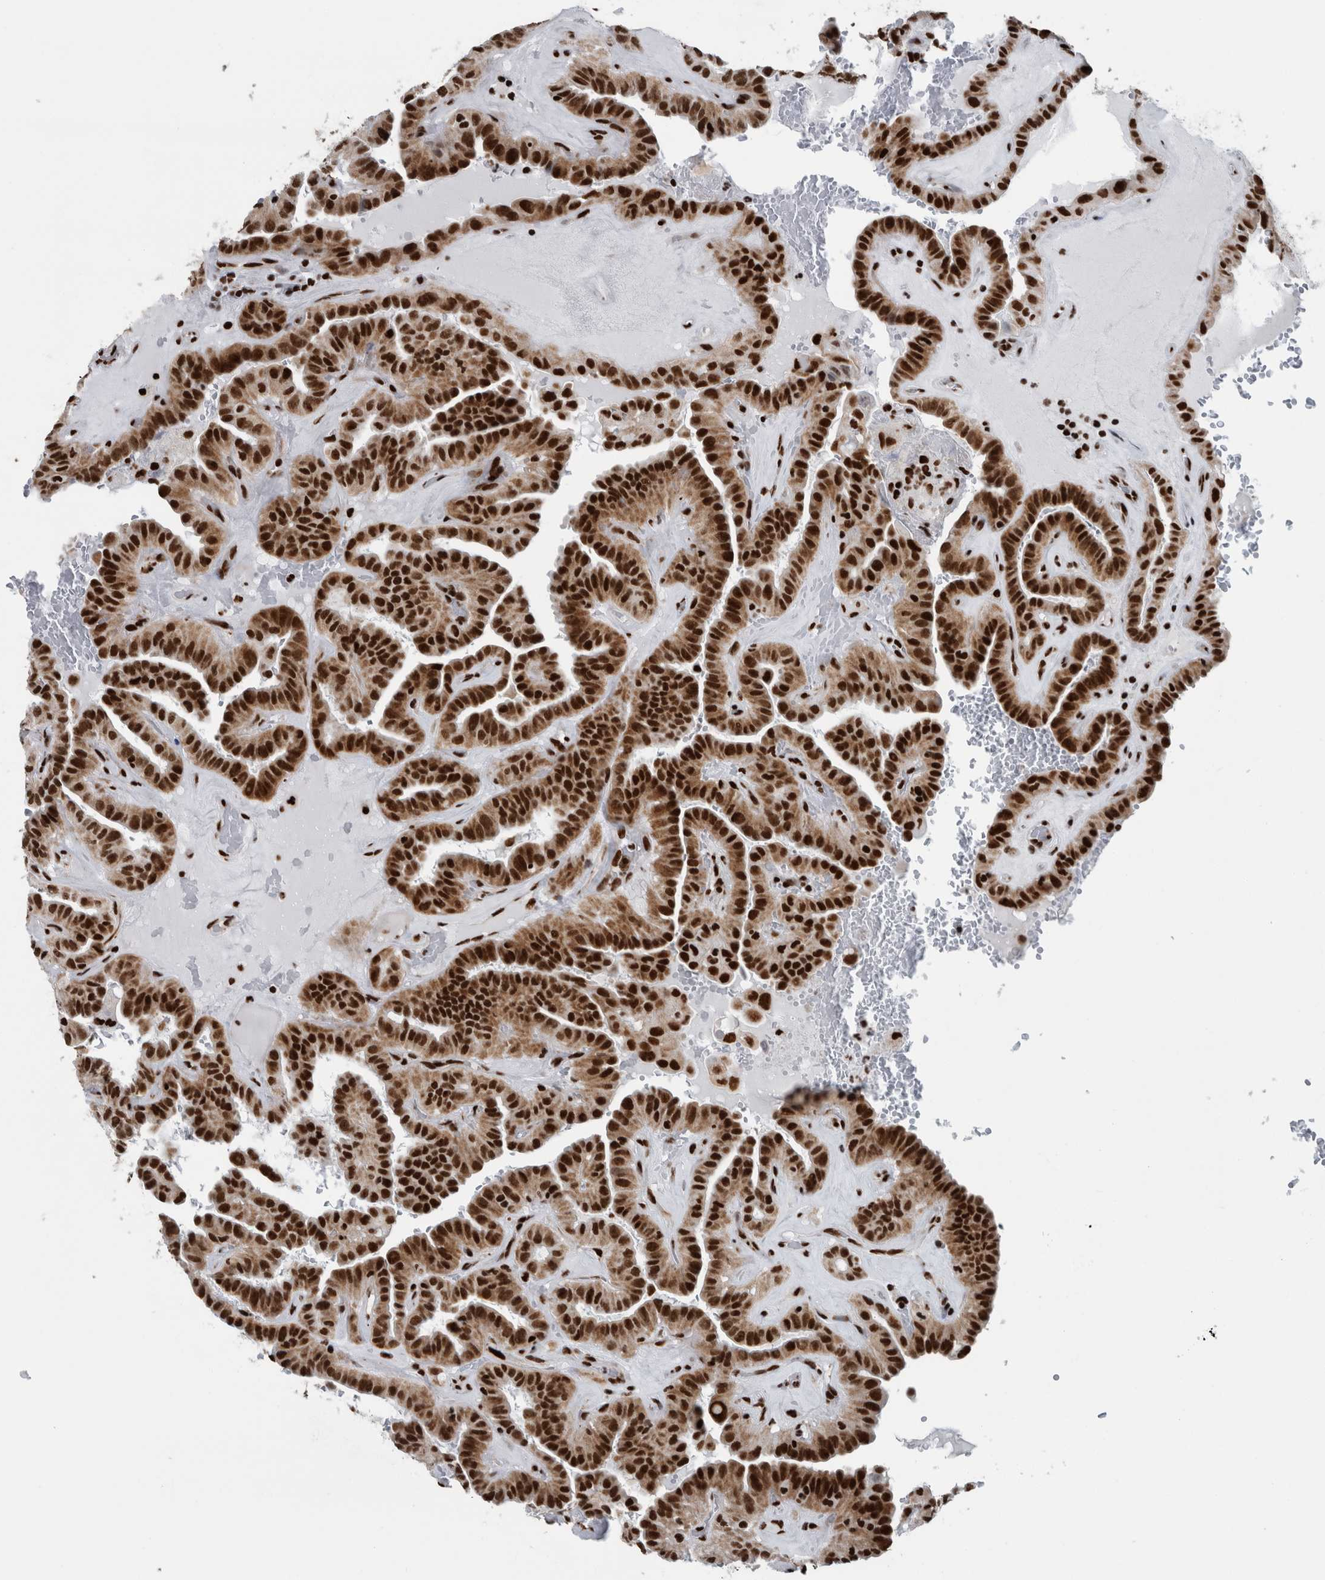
{"staining": {"intensity": "strong", "quantity": ">75%", "location": "nuclear"}, "tissue": "thyroid cancer", "cell_type": "Tumor cells", "image_type": "cancer", "snomed": [{"axis": "morphology", "description": "Papillary adenocarcinoma, NOS"}, {"axis": "topography", "description": "Thyroid gland"}], "caption": "Thyroid cancer tissue reveals strong nuclear positivity in about >75% of tumor cells", "gene": "DNMT3A", "patient": {"sex": "male", "age": 77}}